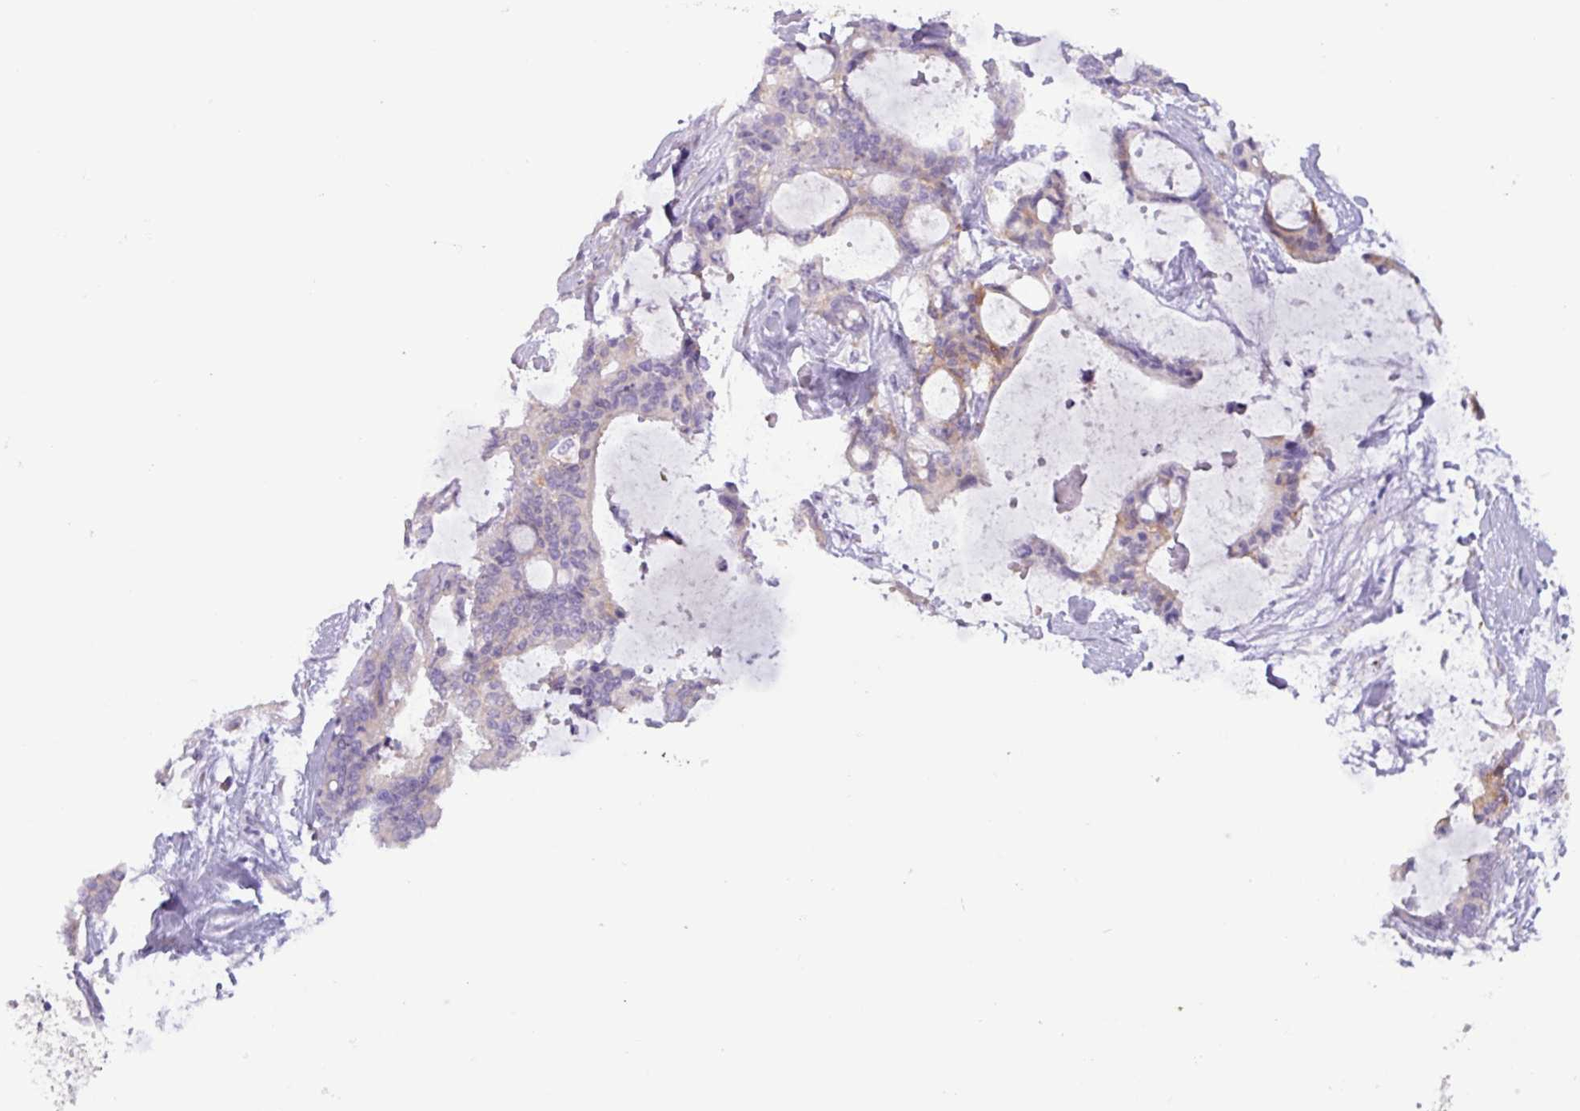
{"staining": {"intensity": "moderate", "quantity": "<25%", "location": "cytoplasmic/membranous"}, "tissue": "liver cancer", "cell_type": "Tumor cells", "image_type": "cancer", "snomed": [{"axis": "morphology", "description": "Normal tissue, NOS"}, {"axis": "morphology", "description": "Cholangiocarcinoma"}, {"axis": "topography", "description": "Liver"}, {"axis": "topography", "description": "Peripheral nerve tissue"}], "caption": "Protein analysis of cholangiocarcinoma (liver) tissue shows moderate cytoplasmic/membranous staining in approximately <25% of tumor cells.", "gene": "STIMATE", "patient": {"sex": "female", "age": 73}}